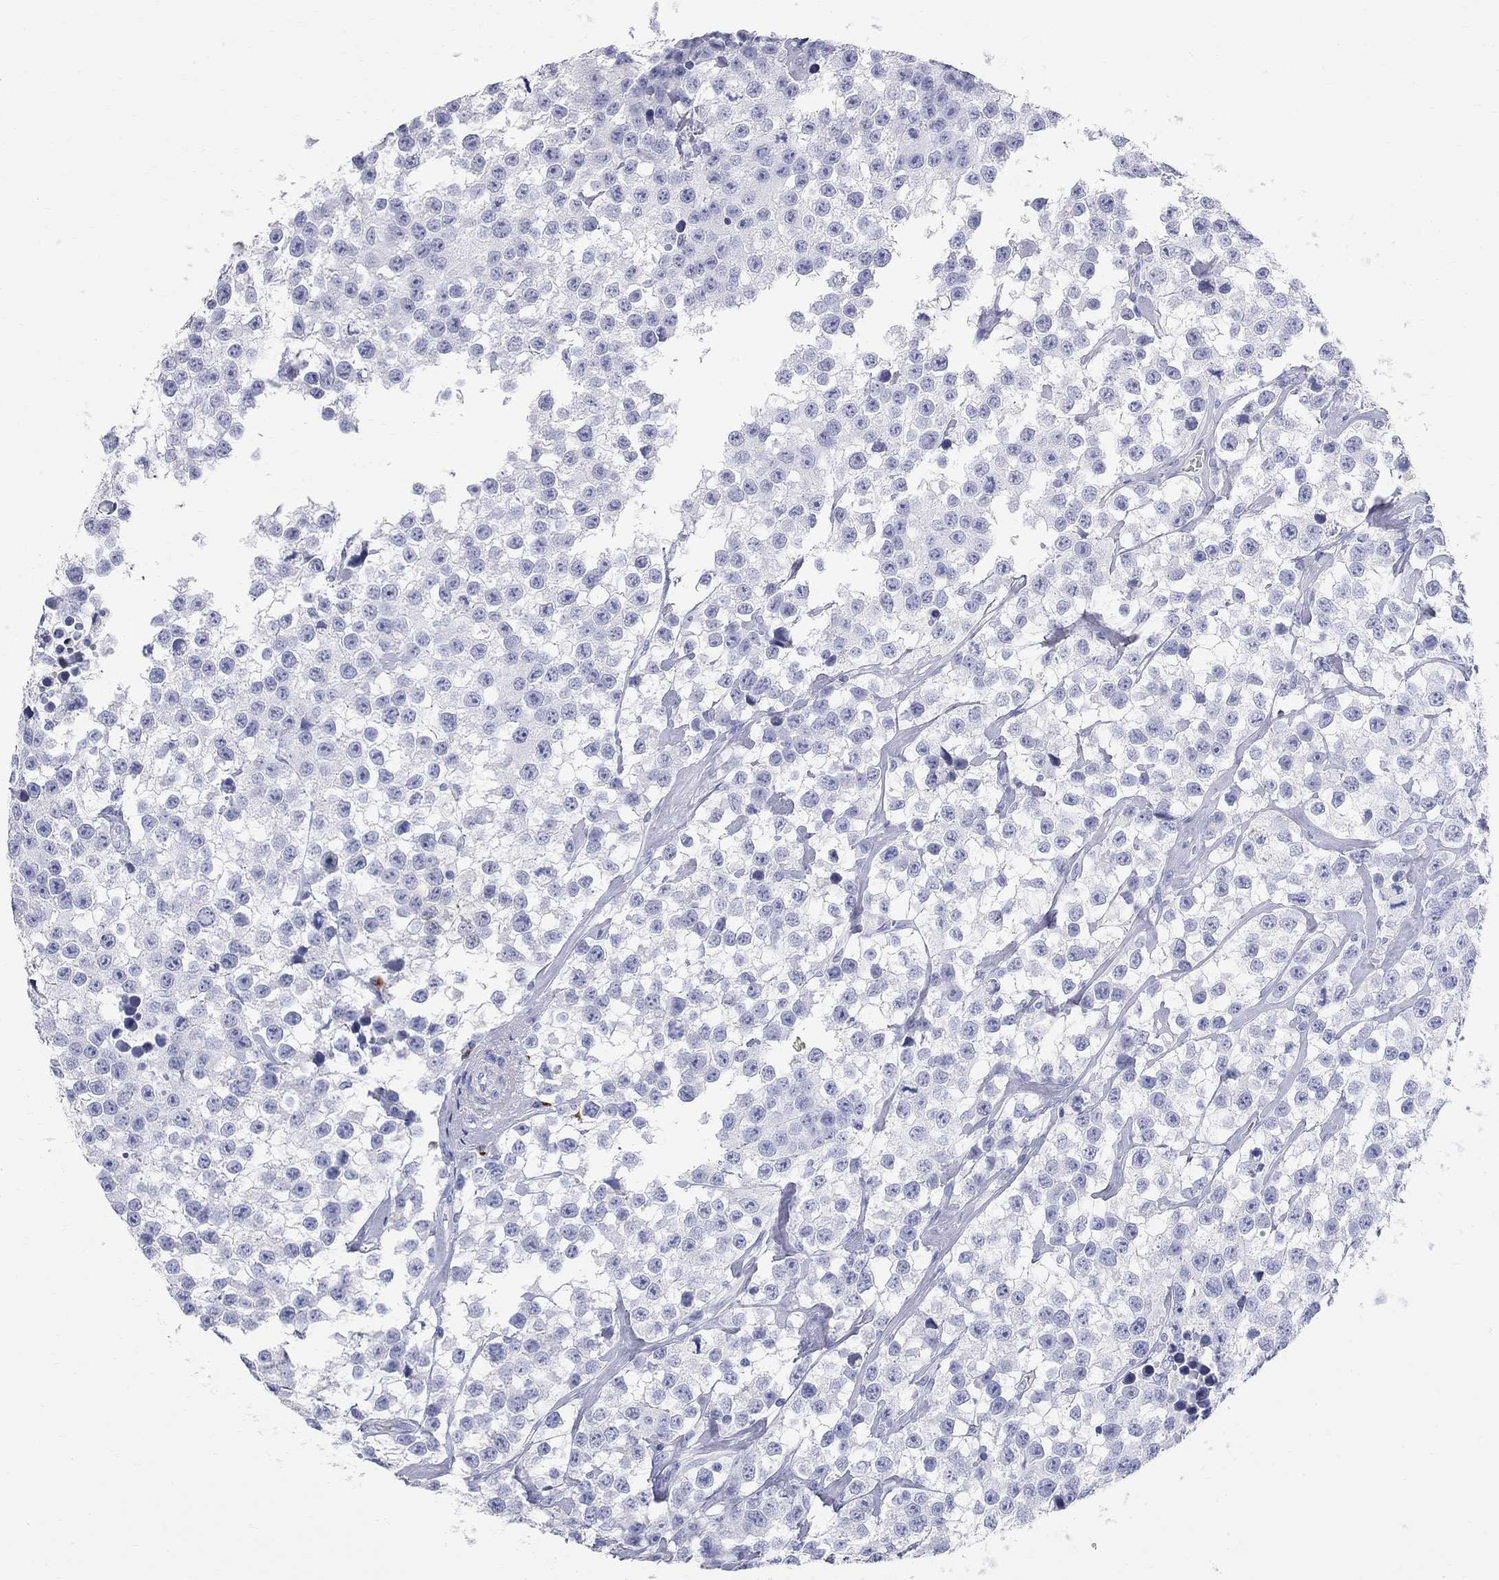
{"staining": {"intensity": "negative", "quantity": "none", "location": "none"}, "tissue": "testis cancer", "cell_type": "Tumor cells", "image_type": "cancer", "snomed": [{"axis": "morphology", "description": "Seminoma, NOS"}, {"axis": "topography", "description": "Testis"}], "caption": "Tumor cells are negative for brown protein staining in testis seminoma.", "gene": "PHOX2B", "patient": {"sex": "male", "age": 59}}